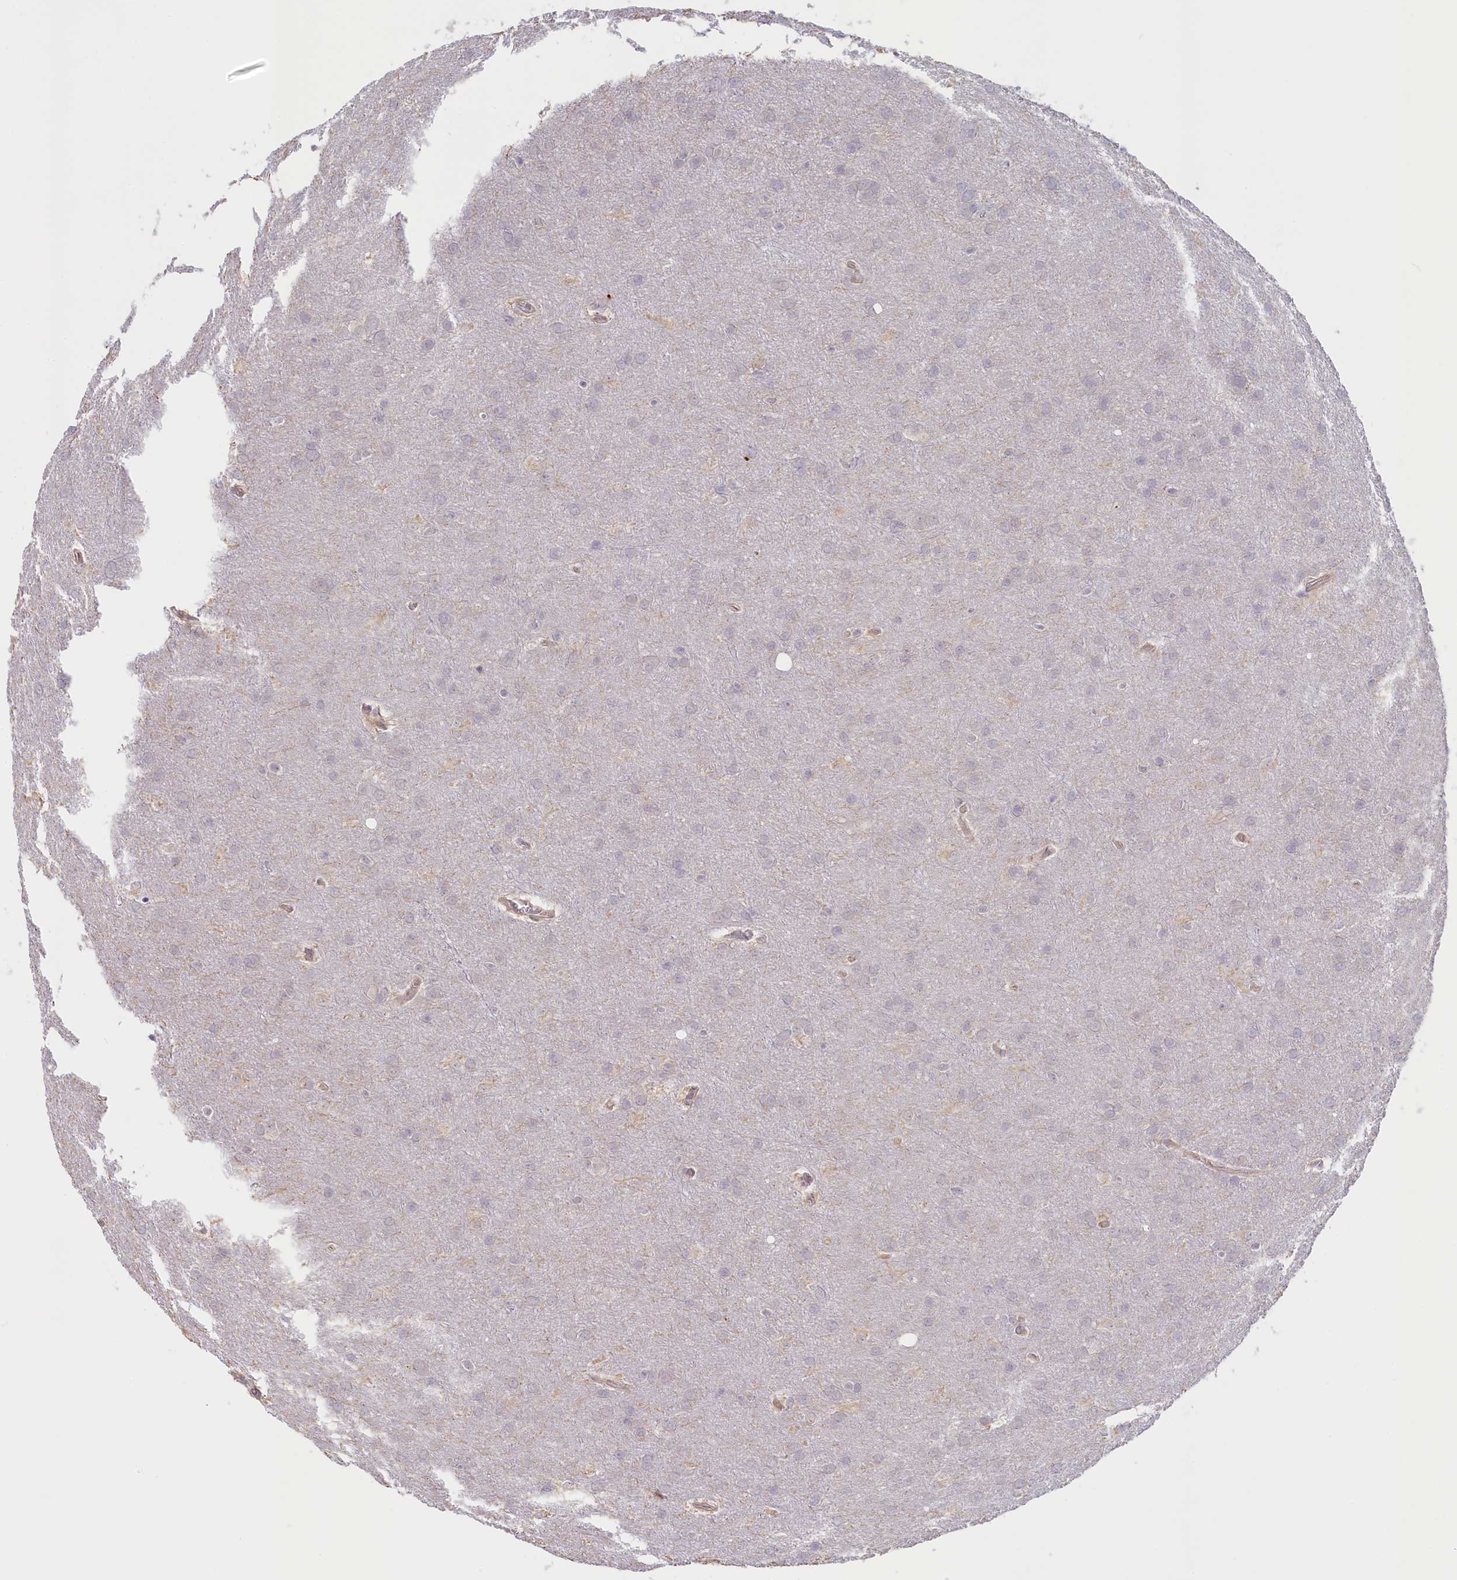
{"staining": {"intensity": "negative", "quantity": "none", "location": "none"}, "tissue": "glioma", "cell_type": "Tumor cells", "image_type": "cancer", "snomed": [{"axis": "morphology", "description": "Glioma, malignant, Low grade"}, {"axis": "topography", "description": "Brain"}], "caption": "DAB (3,3'-diaminobenzidine) immunohistochemical staining of glioma displays no significant expression in tumor cells.", "gene": "C19orf44", "patient": {"sex": "female", "age": 32}}